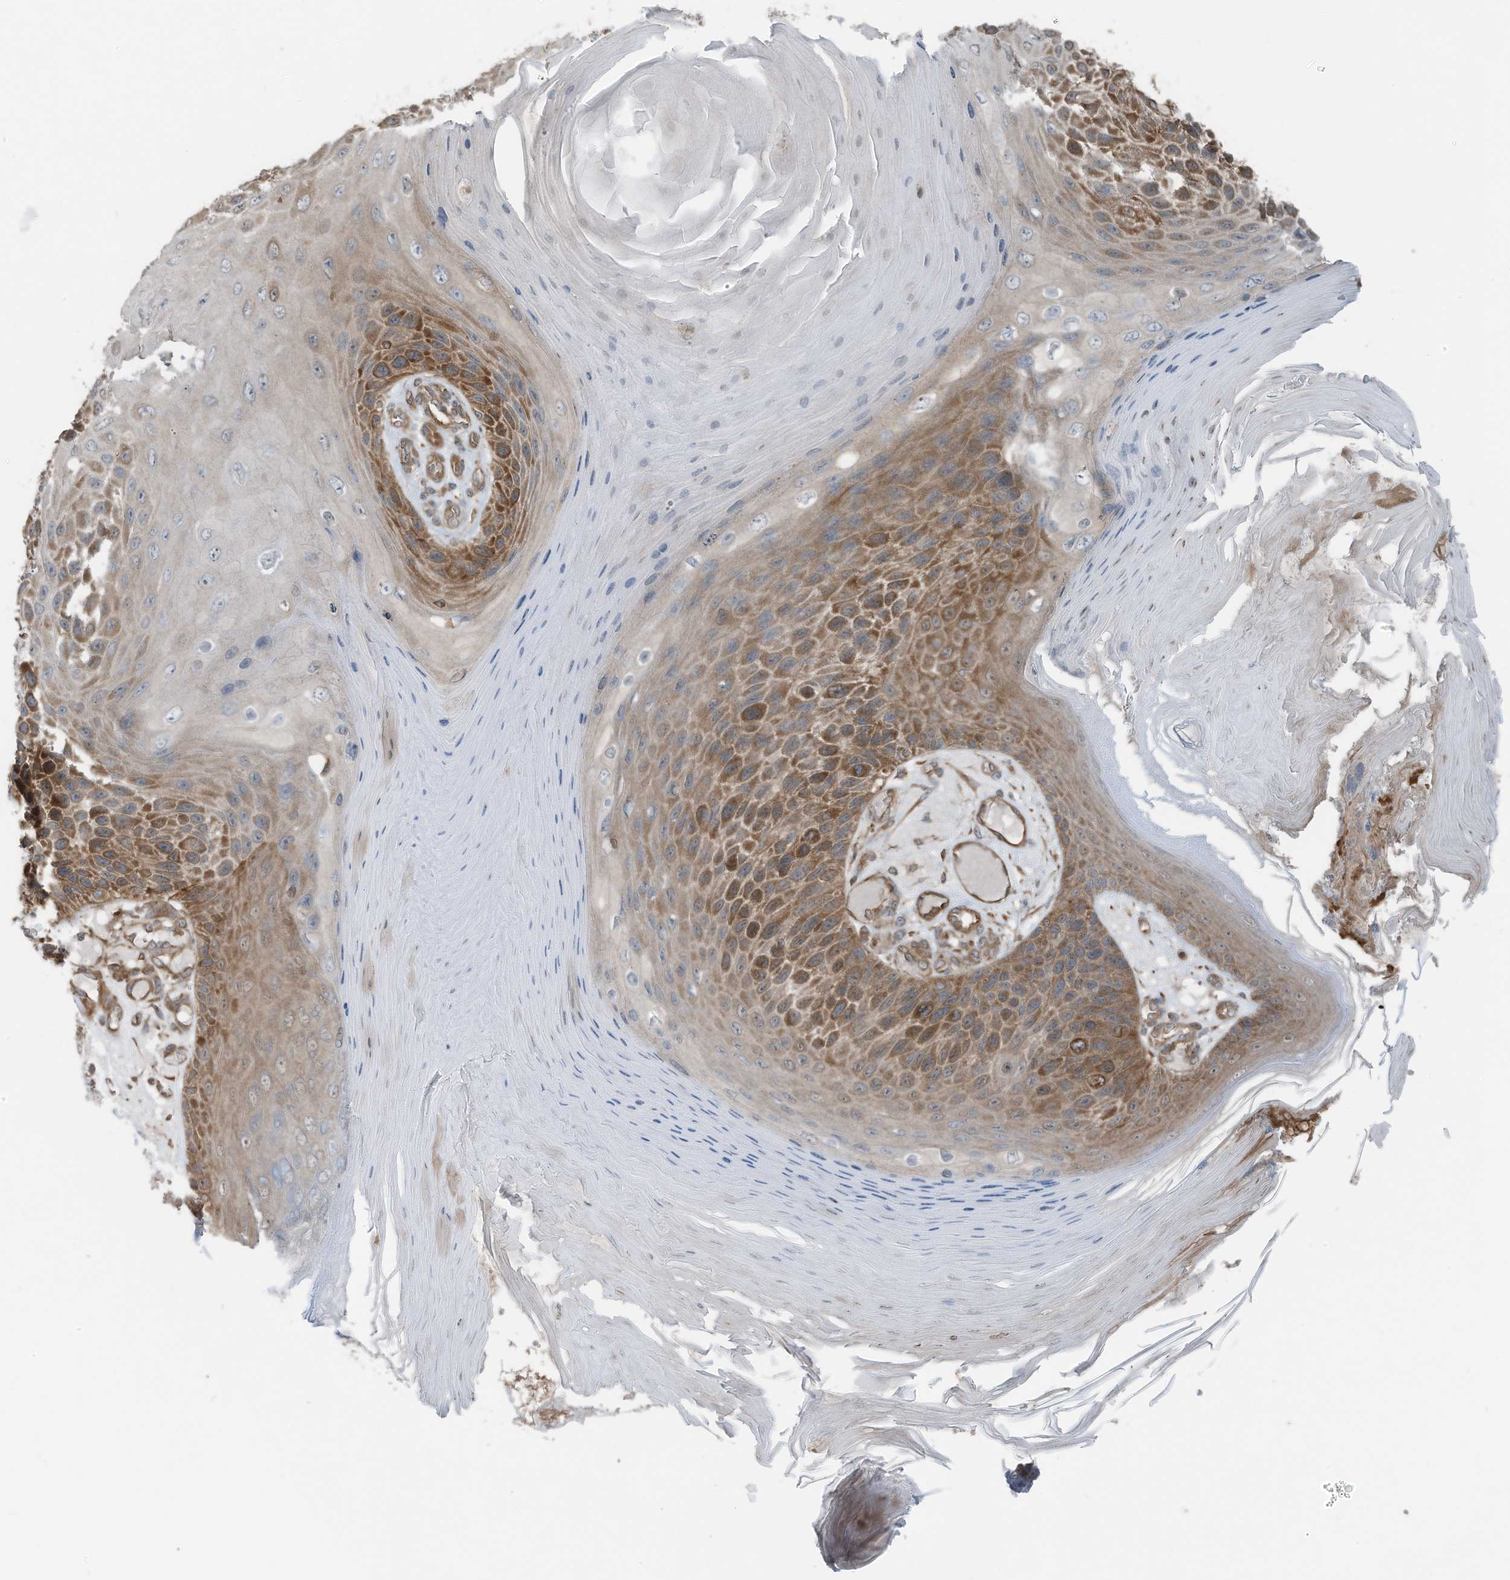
{"staining": {"intensity": "moderate", "quantity": "25%-75%", "location": "cytoplasmic/membranous"}, "tissue": "skin cancer", "cell_type": "Tumor cells", "image_type": "cancer", "snomed": [{"axis": "morphology", "description": "Squamous cell carcinoma, NOS"}, {"axis": "topography", "description": "Skin"}], "caption": "Immunohistochemistry (IHC) (DAB) staining of human skin squamous cell carcinoma reveals moderate cytoplasmic/membranous protein staining in approximately 25%-75% of tumor cells.", "gene": "TXNDC9", "patient": {"sex": "female", "age": 88}}